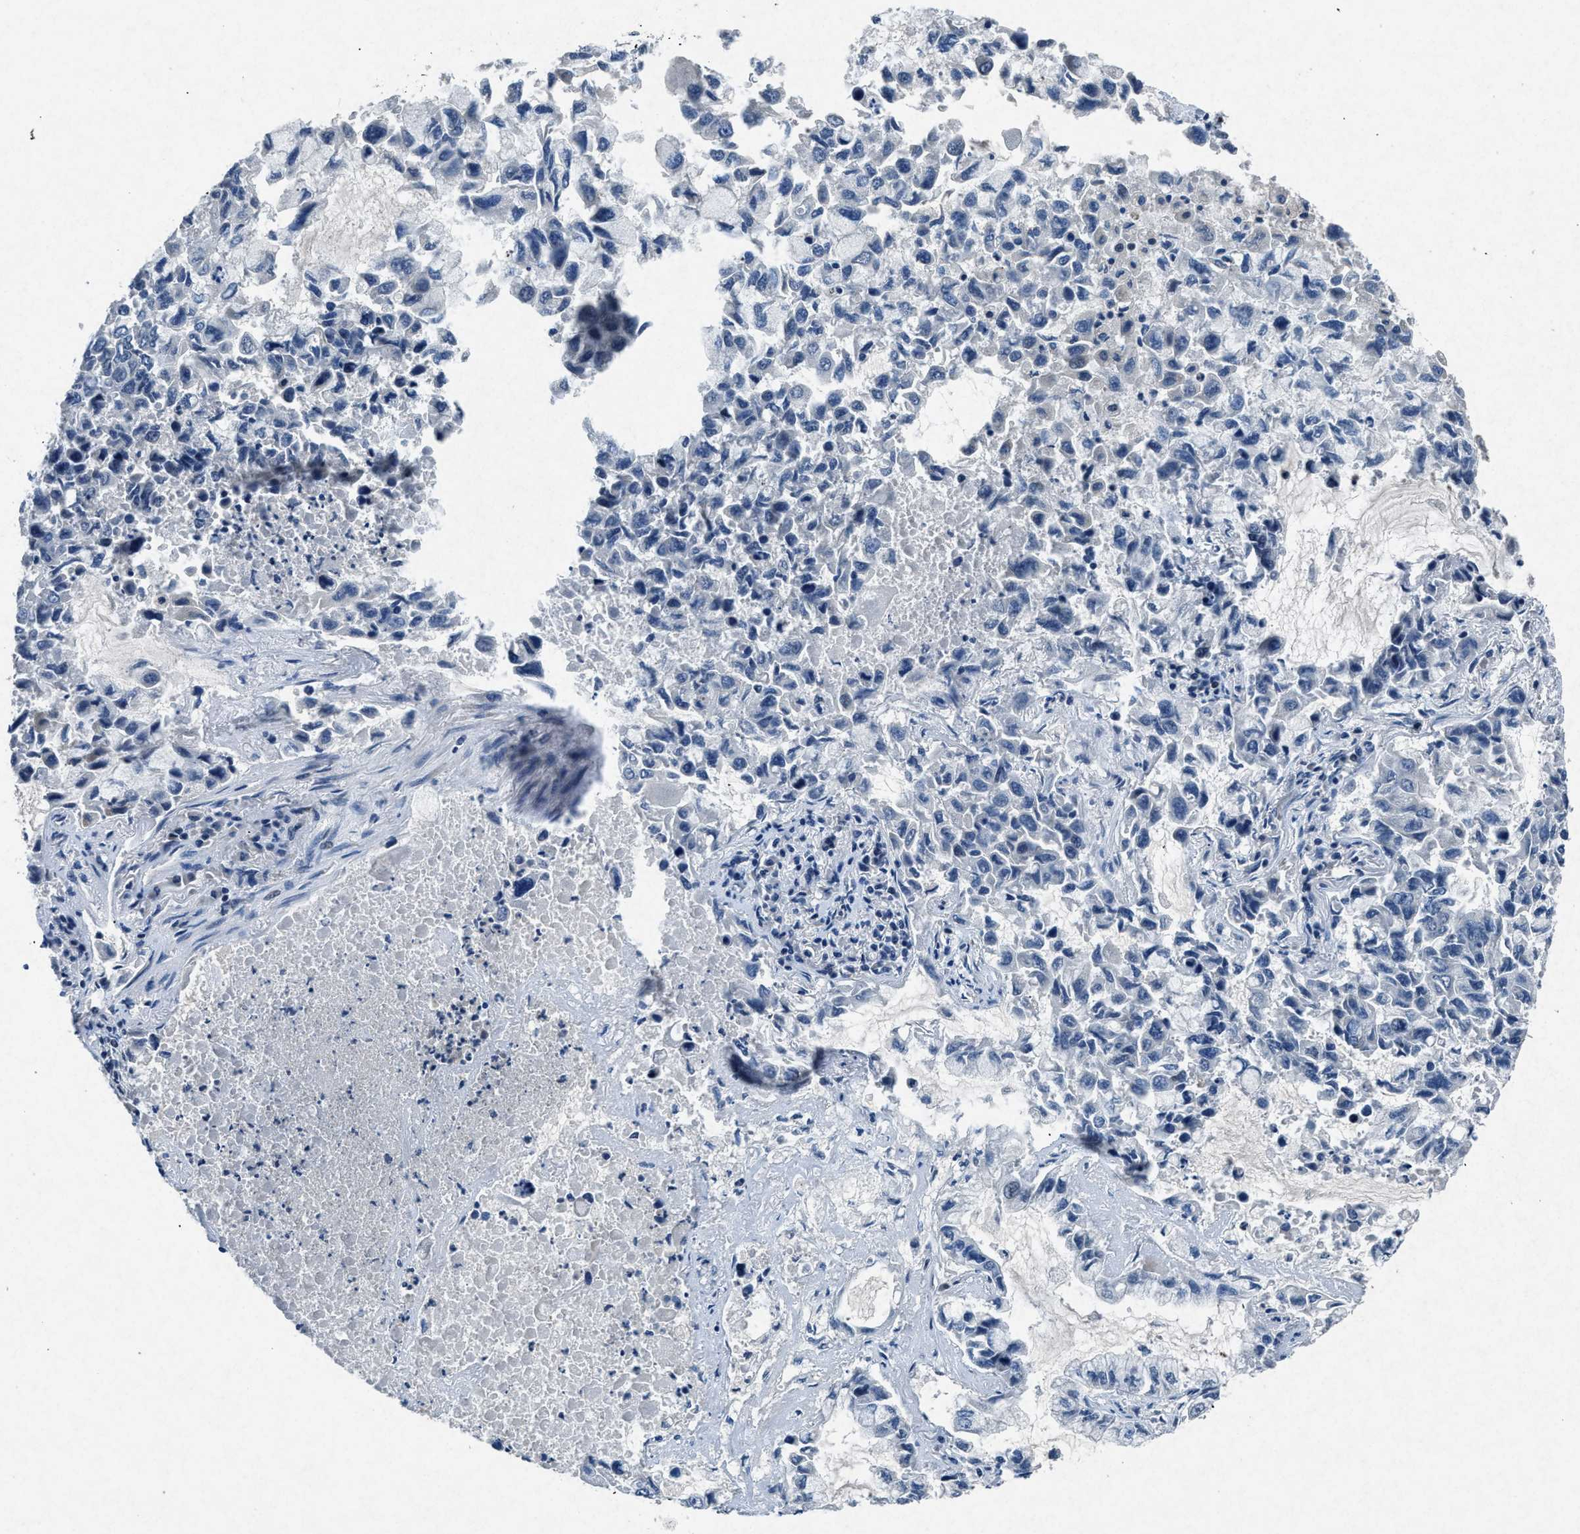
{"staining": {"intensity": "negative", "quantity": "none", "location": "none"}, "tissue": "lung cancer", "cell_type": "Tumor cells", "image_type": "cancer", "snomed": [{"axis": "morphology", "description": "Adenocarcinoma, NOS"}, {"axis": "topography", "description": "Lung"}], "caption": "Immunohistochemistry (IHC) of lung cancer demonstrates no positivity in tumor cells. (Stains: DAB (3,3'-diaminobenzidine) immunohistochemistry (IHC) with hematoxylin counter stain, Microscopy: brightfield microscopy at high magnification).", "gene": "PHLDA1", "patient": {"sex": "male", "age": 64}}